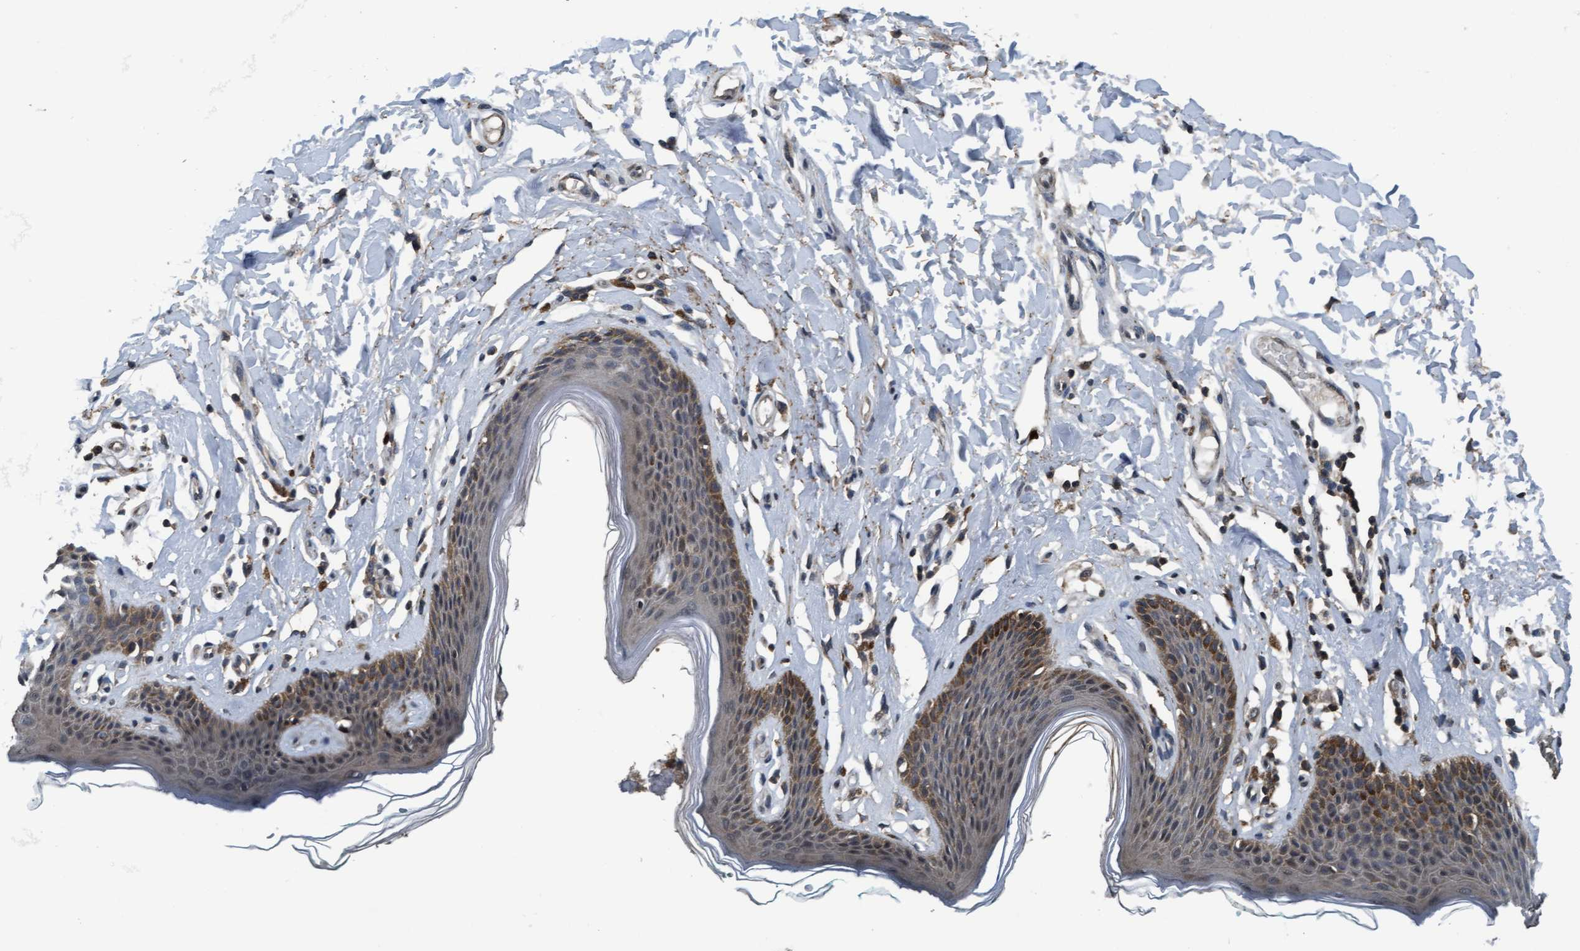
{"staining": {"intensity": "moderate", "quantity": "<25%", "location": "cytoplasmic/membranous"}, "tissue": "skin", "cell_type": "Epidermal cells", "image_type": "normal", "snomed": [{"axis": "morphology", "description": "Normal tissue, NOS"}, {"axis": "topography", "description": "Vulva"}], "caption": "High-magnification brightfield microscopy of normal skin stained with DAB (brown) and counterstained with hematoxylin (blue). epidermal cells exhibit moderate cytoplasmic/membranous expression is appreciated in about<25% of cells. (DAB (3,3'-diaminobenzidine) IHC, brown staining for protein, blue staining for nuclei).", "gene": "WASF1", "patient": {"sex": "female", "age": 66}}